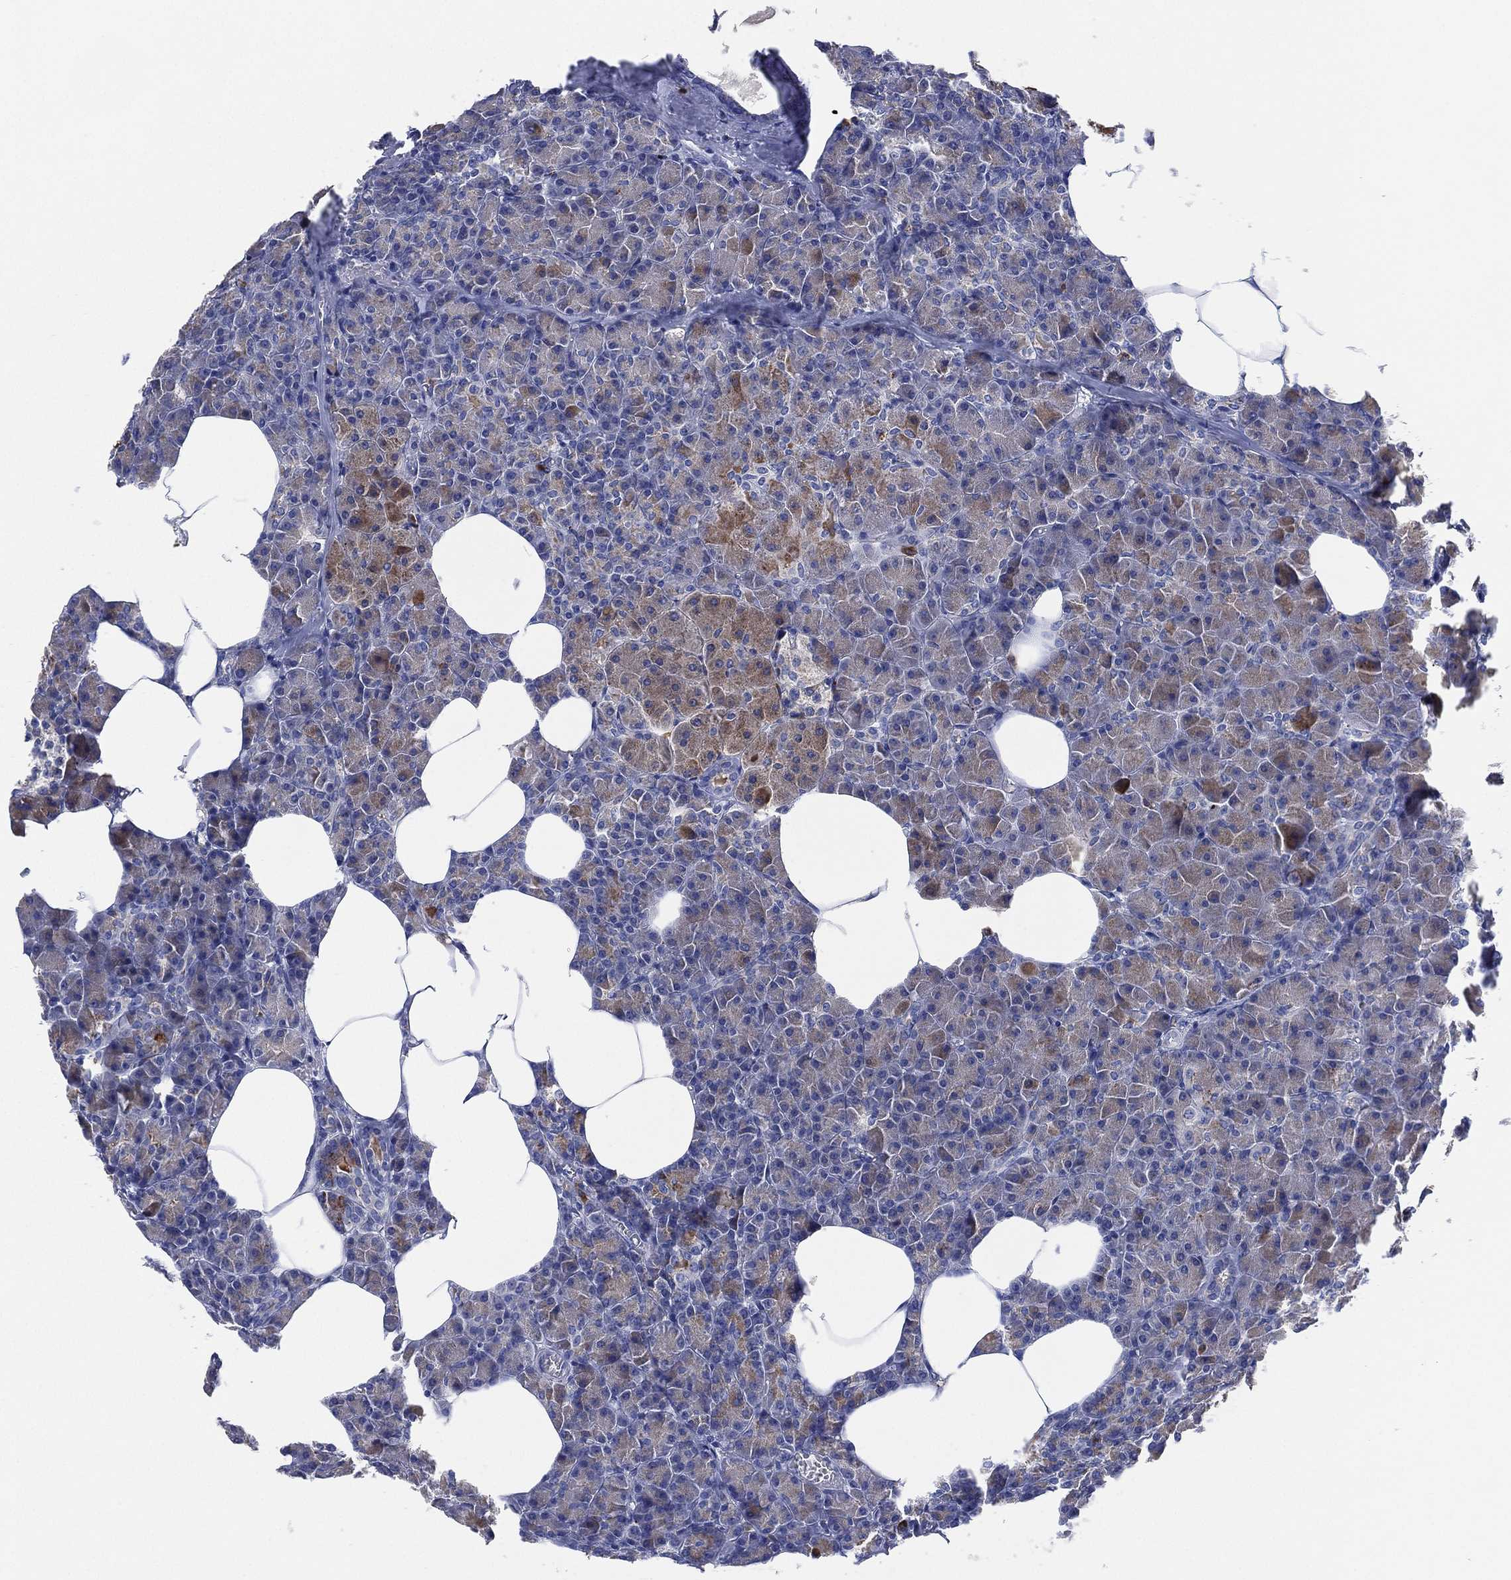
{"staining": {"intensity": "moderate", "quantity": "<25%", "location": "cytoplasmic/membranous"}, "tissue": "pancreas", "cell_type": "Exocrine glandular cells", "image_type": "normal", "snomed": [{"axis": "morphology", "description": "Normal tissue, NOS"}, {"axis": "topography", "description": "Pancreas"}], "caption": "DAB immunohistochemical staining of unremarkable human pancreas shows moderate cytoplasmic/membranous protein expression in approximately <25% of exocrine glandular cells.", "gene": "GALNS", "patient": {"sex": "female", "age": 45}}